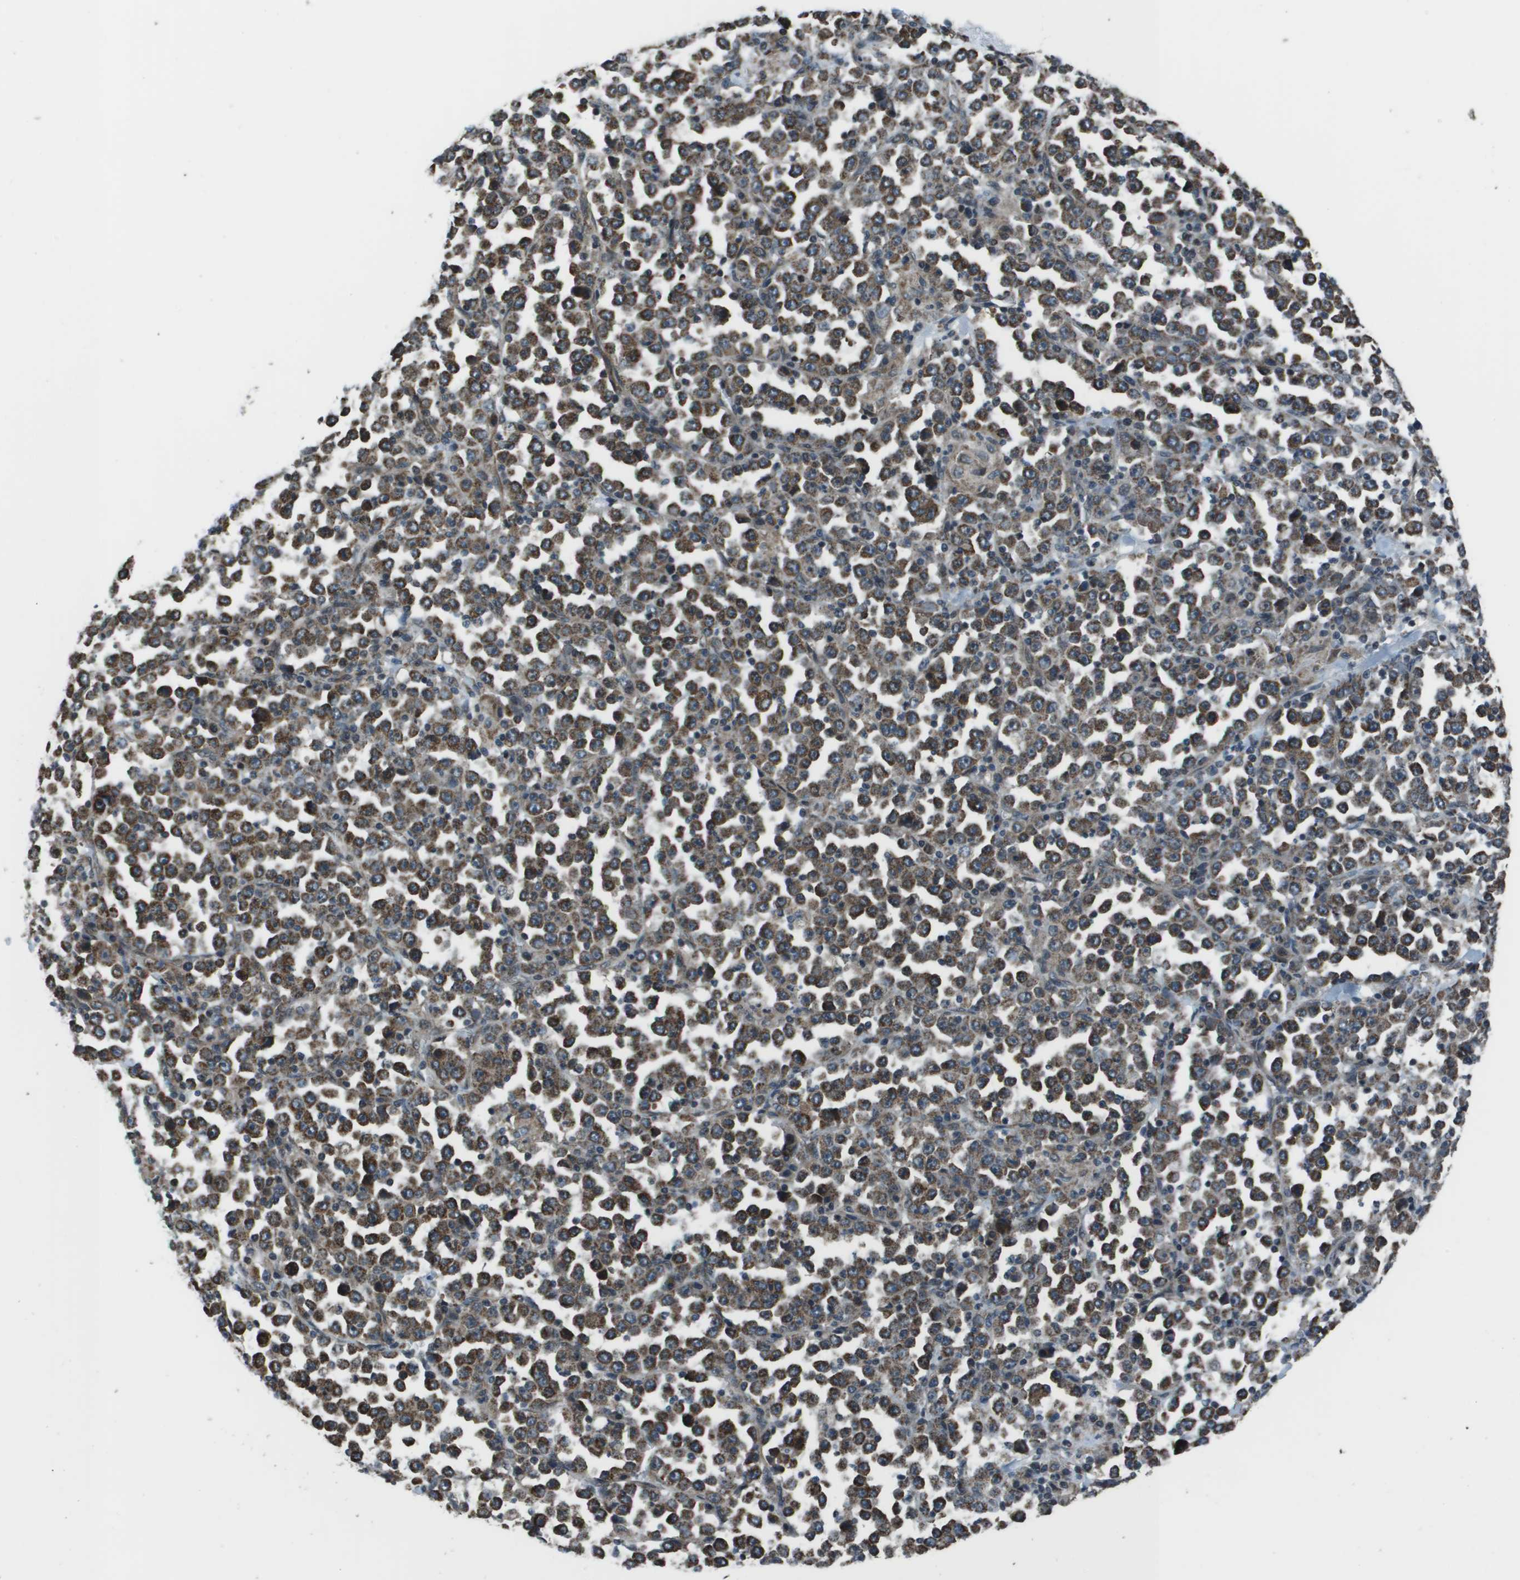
{"staining": {"intensity": "strong", "quantity": ">75%", "location": "cytoplasmic/membranous"}, "tissue": "stomach cancer", "cell_type": "Tumor cells", "image_type": "cancer", "snomed": [{"axis": "morphology", "description": "Normal tissue, NOS"}, {"axis": "morphology", "description": "Adenocarcinoma, NOS"}, {"axis": "topography", "description": "Stomach, upper"}, {"axis": "topography", "description": "Stomach"}], "caption": "Immunohistochemical staining of adenocarcinoma (stomach) demonstrates high levels of strong cytoplasmic/membranous positivity in approximately >75% of tumor cells.", "gene": "PPFIA1", "patient": {"sex": "male", "age": 59}}